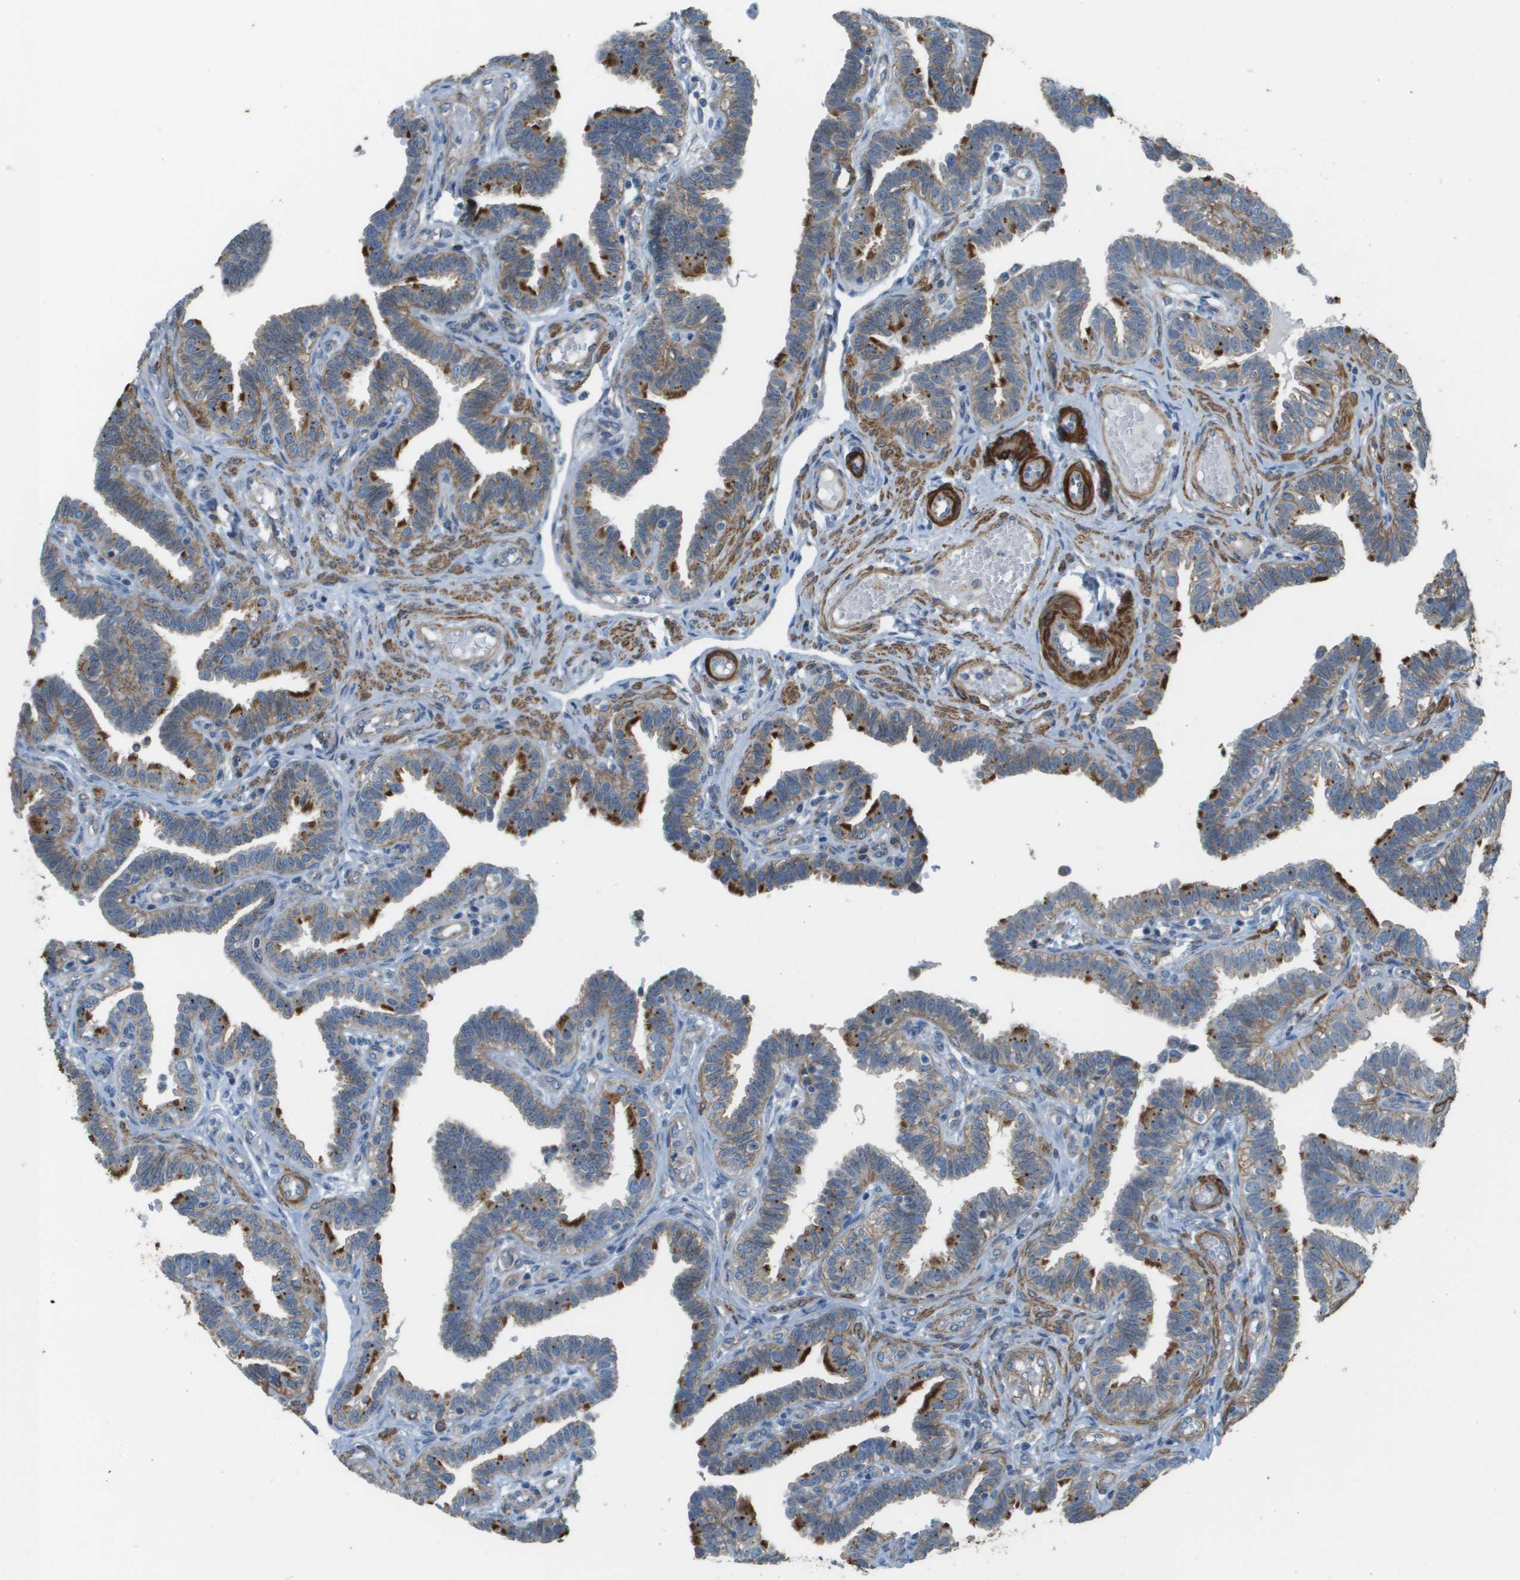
{"staining": {"intensity": "weak", "quantity": ">75%", "location": "cytoplasmic/membranous"}, "tissue": "fallopian tube", "cell_type": "Glandular cells", "image_type": "normal", "snomed": [{"axis": "morphology", "description": "Normal tissue, NOS"}, {"axis": "topography", "description": "Fallopian tube"}, {"axis": "topography", "description": "Placenta"}], "caption": "Fallopian tube was stained to show a protein in brown. There is low levels of weak cytoplasmic/membranous positivity in about >75% of glandular cells. (IHC, brightfield microscopy, high magnification).", "gene": "MYH11", "patient": {"sex": "female", "age": 34}}